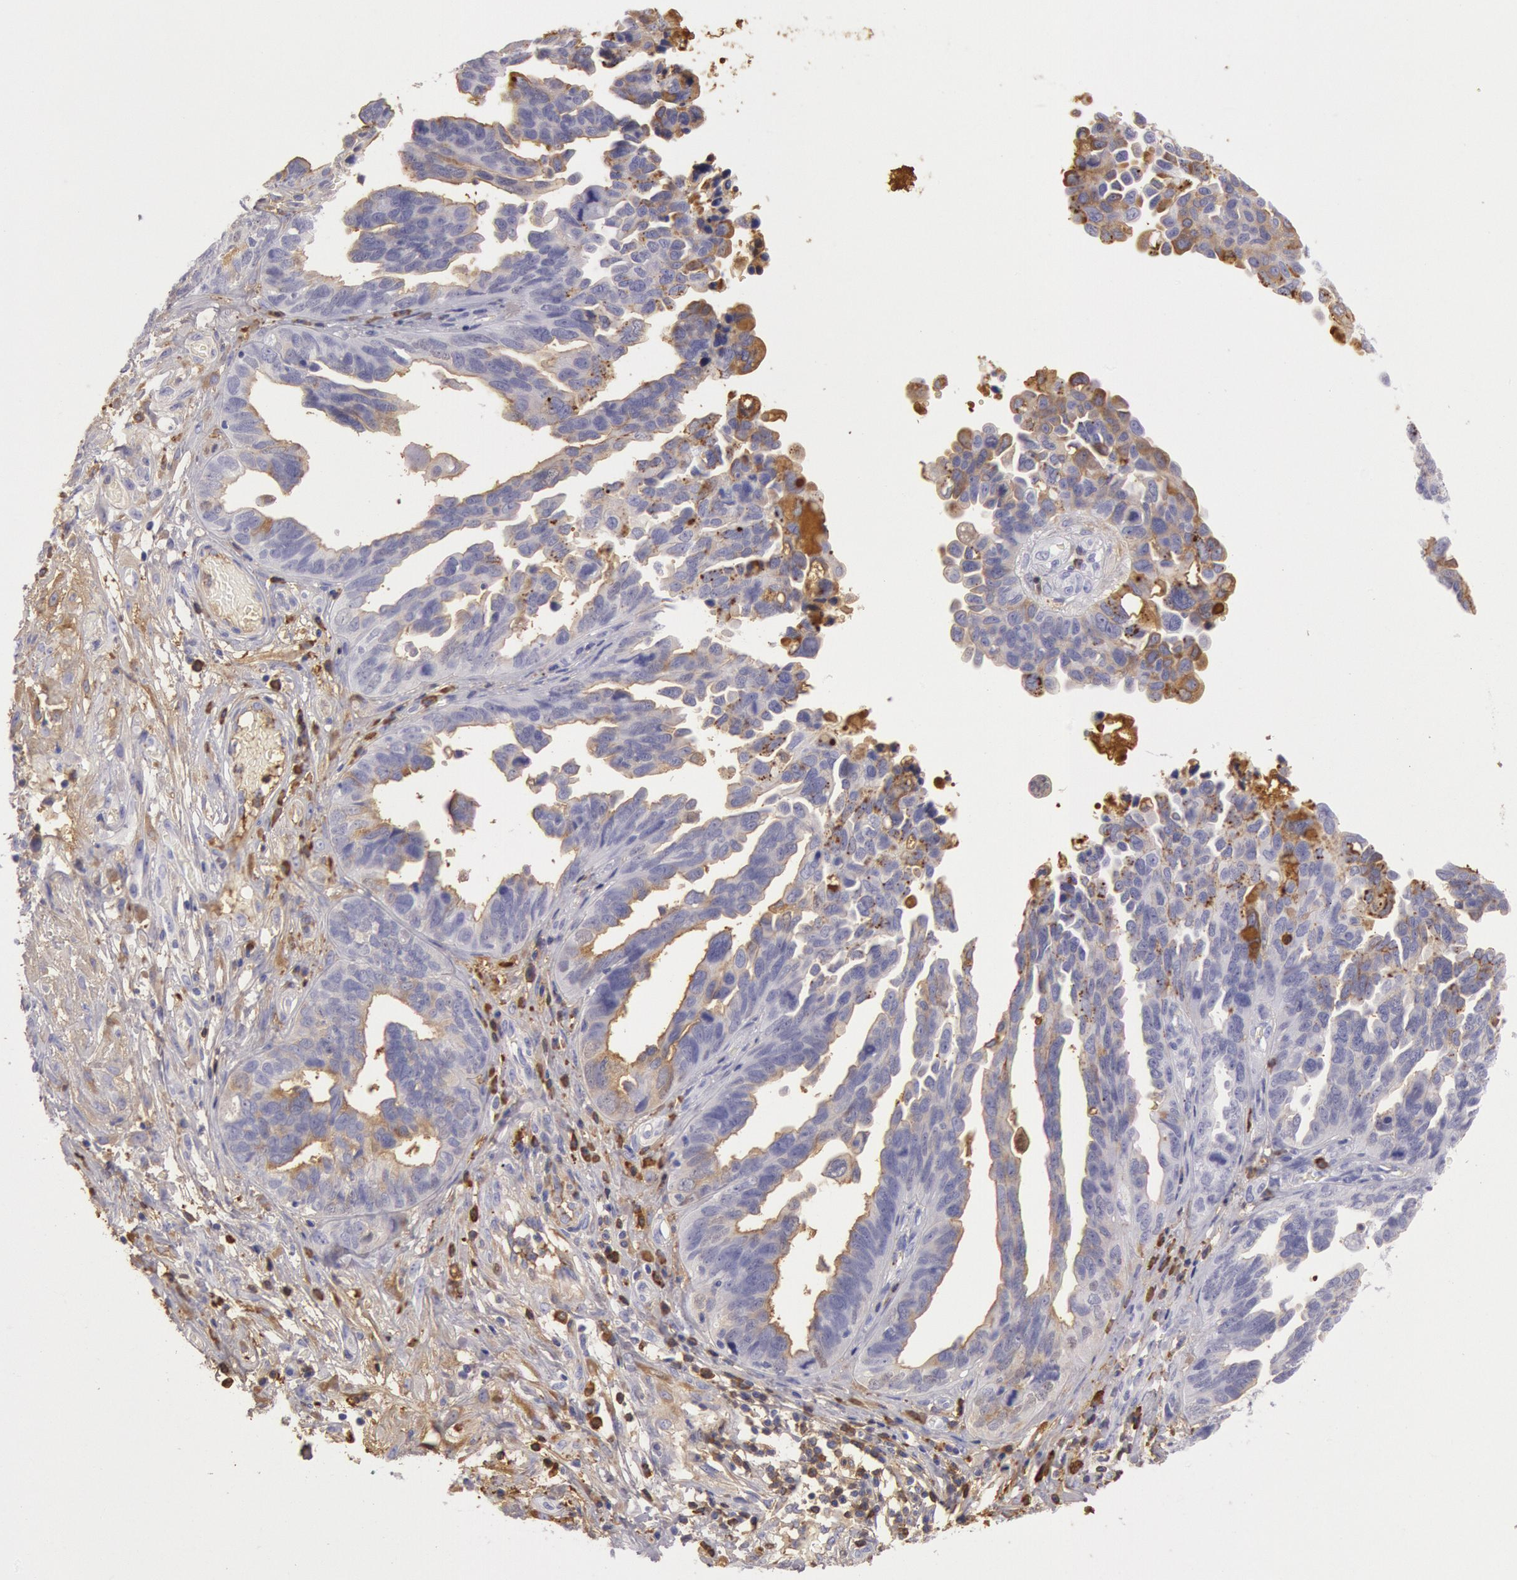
{"staining": {"intensity": "moderate", "quantity": "25%-75%", "location": "cytoplasmic/membranous"}, "tissue": "ovarian cancer", "cell_type": "Tumor cells", "image_type": "cancer", "snomed": [{"axis": "morphology", "description": "Cystadenocarcinoma, serous, NOS"}, {"axis": "topography", "description": "Ovary"}], "caption": "Ovarian cancer (serous cystadenocarcinoma) tissue displays moderate cytoplasmic/membranous expression in about 25%-75% of tumor cells", "gene": "IGHG1", "patient": {"sex": "female", "age": 64}}